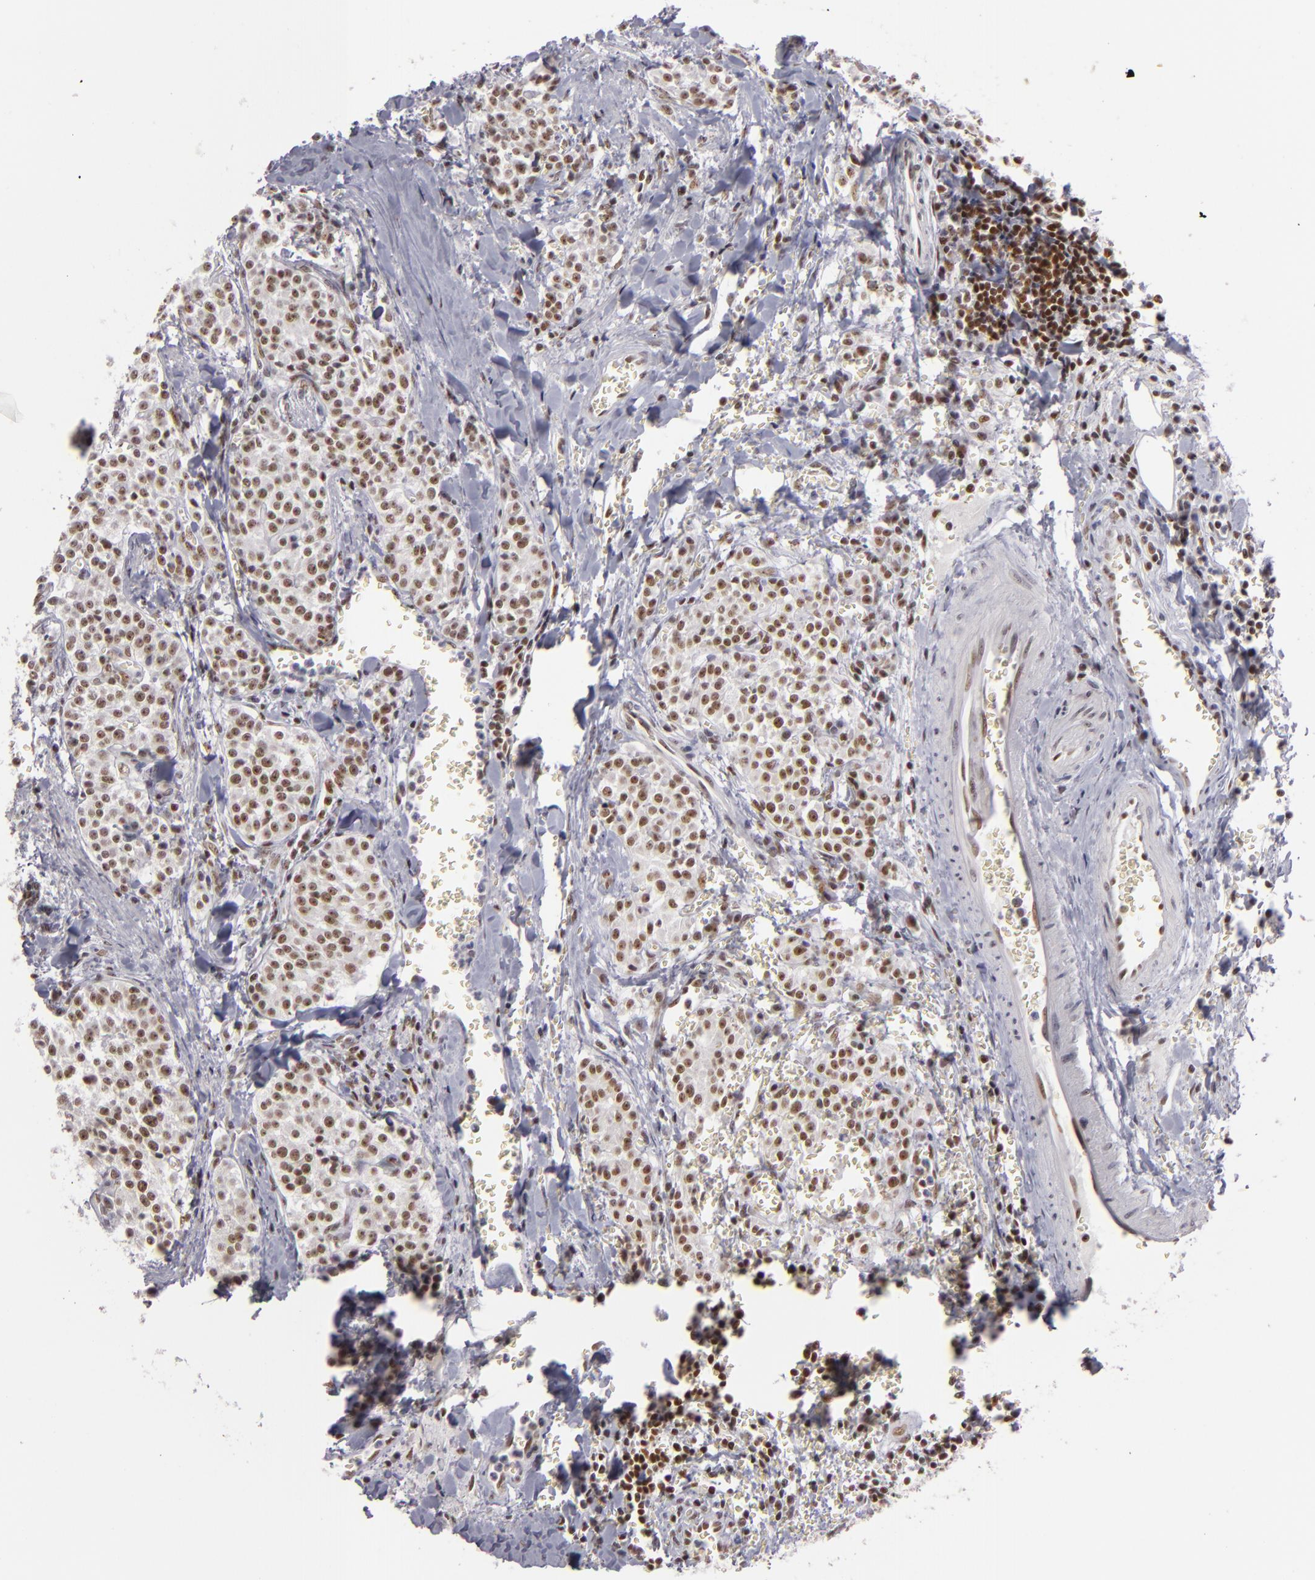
{"staining": {"intensity": "moderate", "quantity": ">75%", "location": "nuclear"}, "tissue": "carcinoid", "cell_type": "Tumor cells", "image_type": "cancer", "snomed": [{"axis": "morphology", "description": "Carcinoid, malignant, NOS"}, {"axis": "topography", "description": "Stomach"}], "caption": "Carcinoid tissue displays moderate nuclear expression in about >75% of tumor cells Immunohistochemistry (ihc) stains the protein in brown and the nuclei are stained blue.", "gene": "DAXX", "patient": {"sex": "female", "age": 76}}